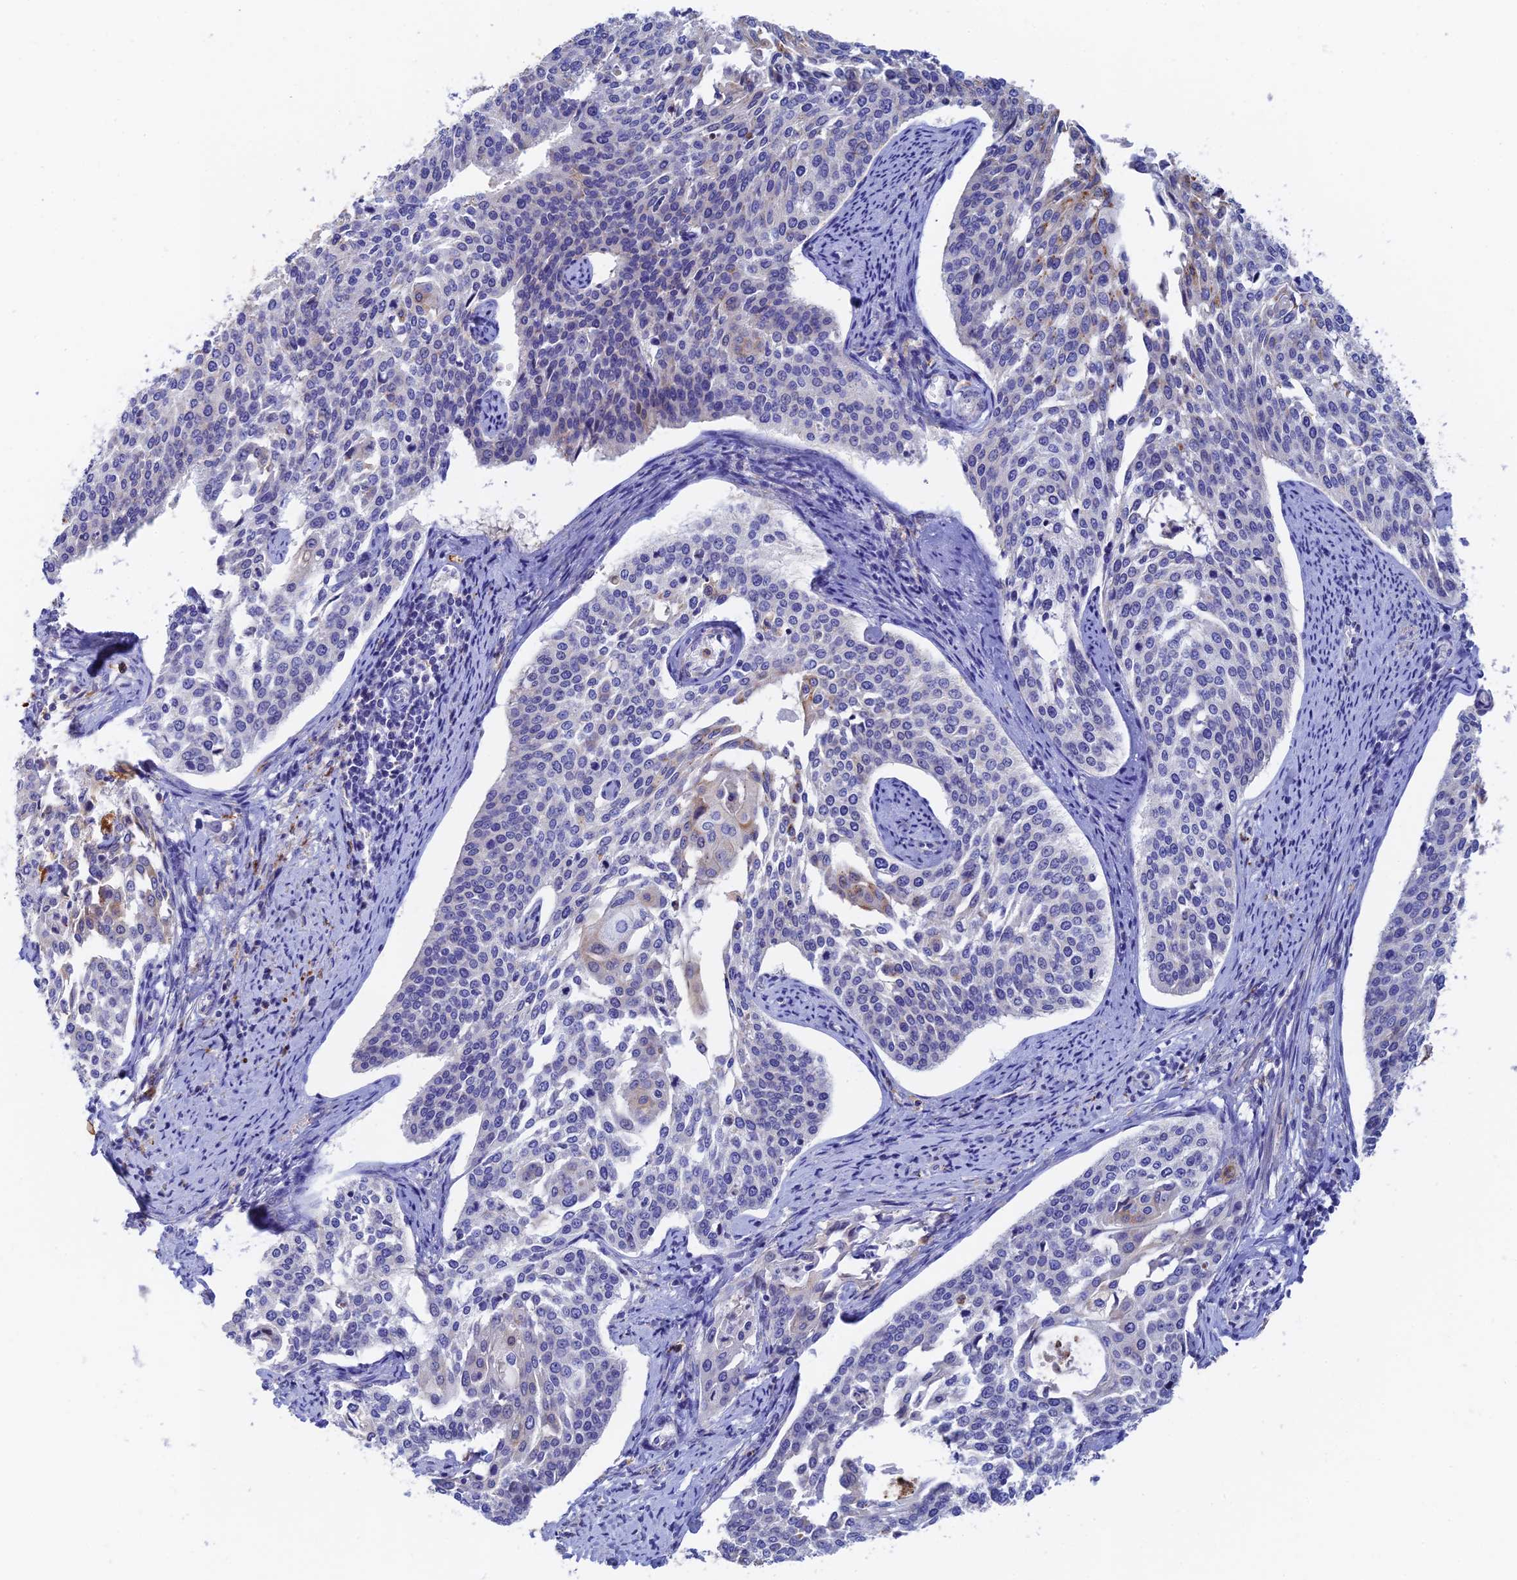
{"staining": {"intensity": "moderate", "quantity": "<25%", "location": "cytoplasmic/membranous"}, "tissue": "cervical cancer", "cell_type": "Tumor cells", "image_type": "cancer", "snomed": [{"axis": "morphology", "description": "Squamous cell carcinoma, NOS"}, {"axis": "topography", "description": "Cervix"}], "caption": "This micrograph exhibits cervical squamous cell carcinoma stained with immunohistochemistry to label a protein in brown. The cytoplasmic/membranous of tumor cells show moderate positivity for the protein. Nuclei are counter-stained blue.", "gene": "RPGRIP1L", "patient": {"sex": "female", "age": 44}}